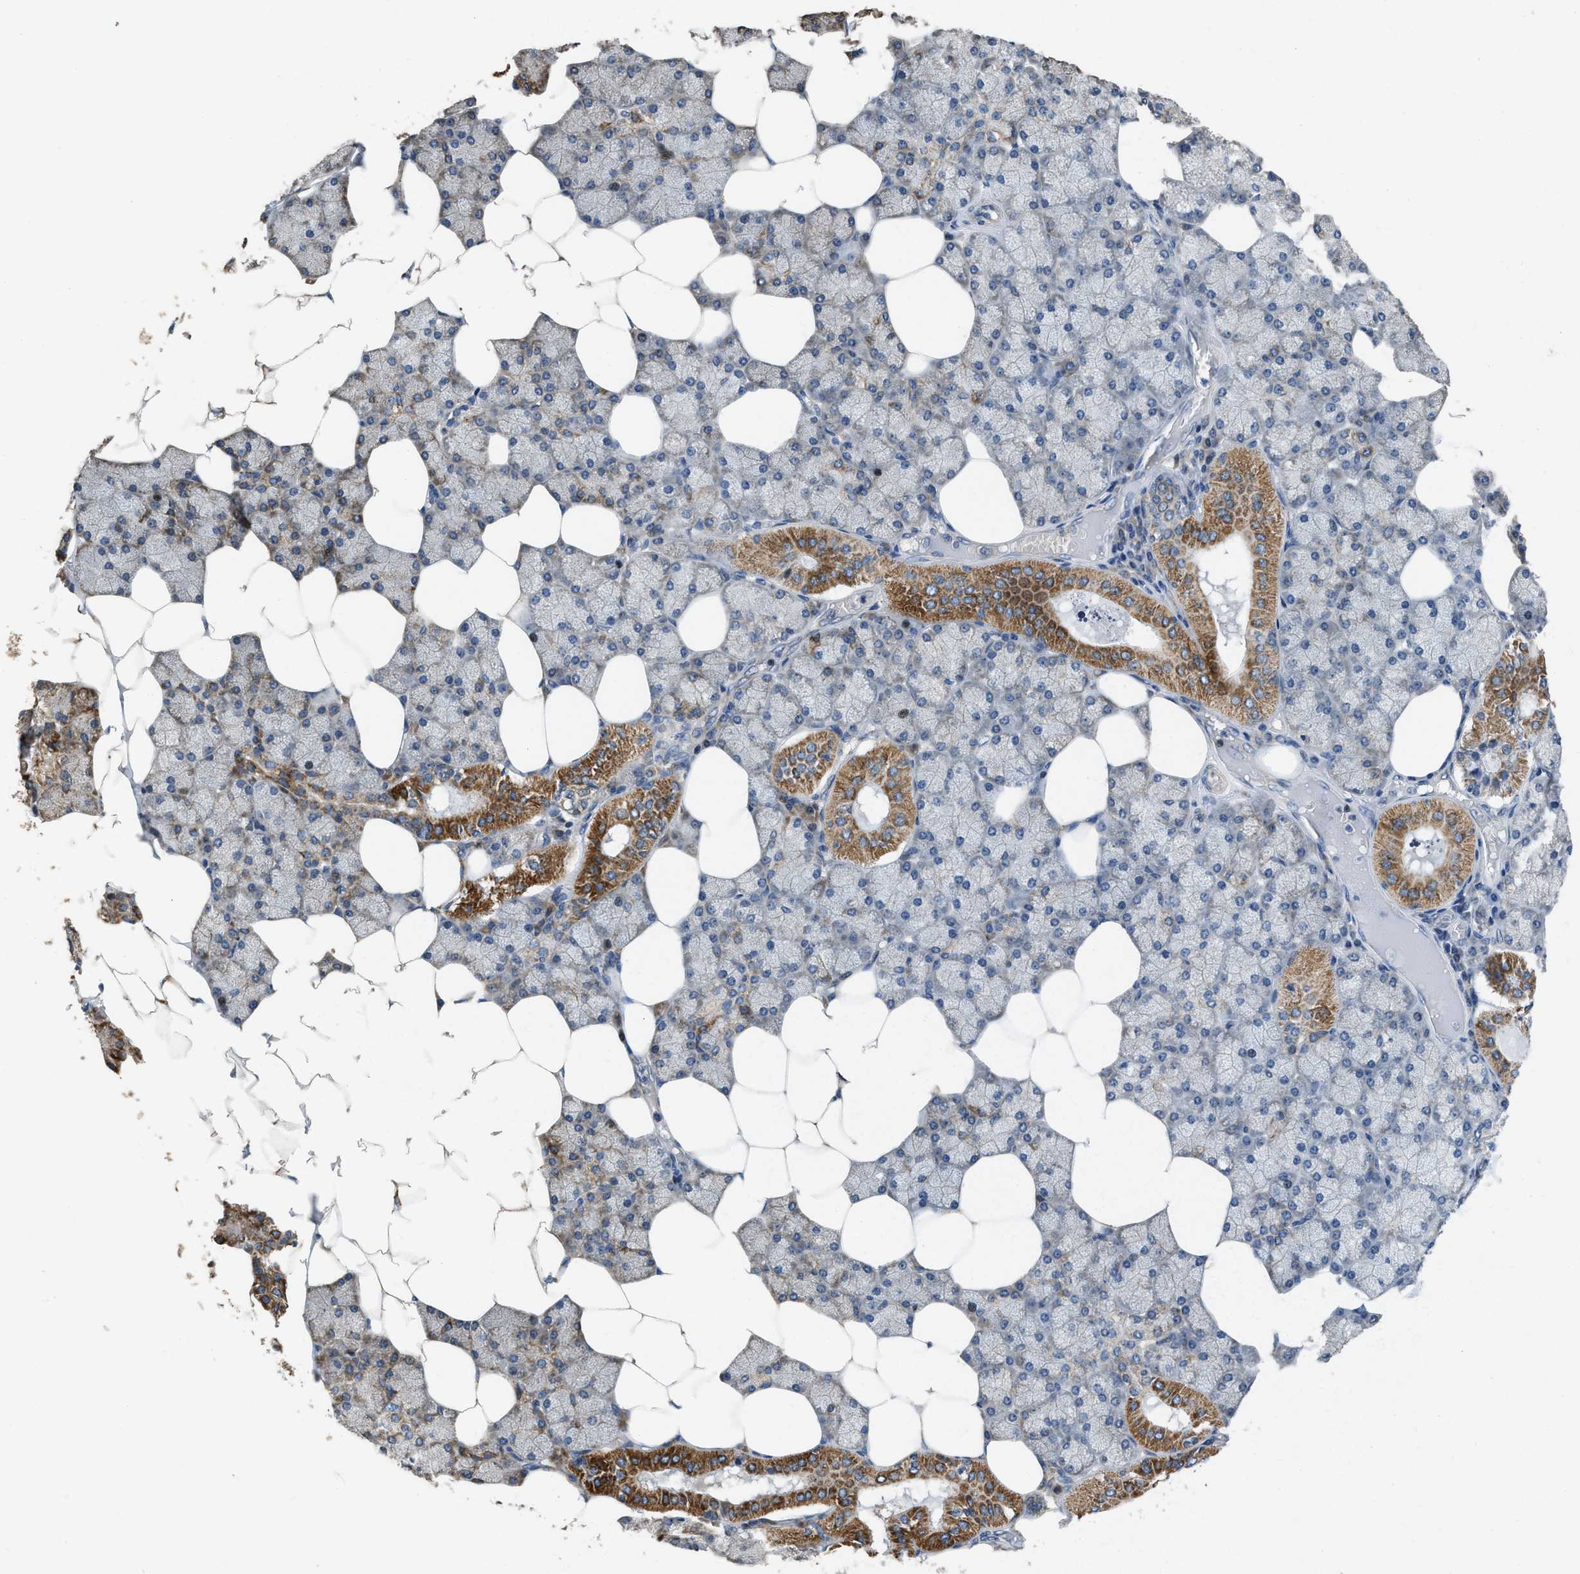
{"staining": {"intensity": "strong", "quantity": ">75%", "location": "cytoplasmic/membranous"}, "tissue": "salivary gland", "cell_type": "Glandular cells", "image_type": "normal", "snomed": [{"axis": "morphology", "description": "Normal tissue, NOS"}, {"axis": "topography", "description": "Salivary gland"}], "caption": "Brown immunohistochemical staining in benign salivary gland demonstrates strong cytoplasmic/membranous positivity in about >75% of glandular cells.", "gene": "TMEM150A", "patient": {"sex": "male", "age": 62}}